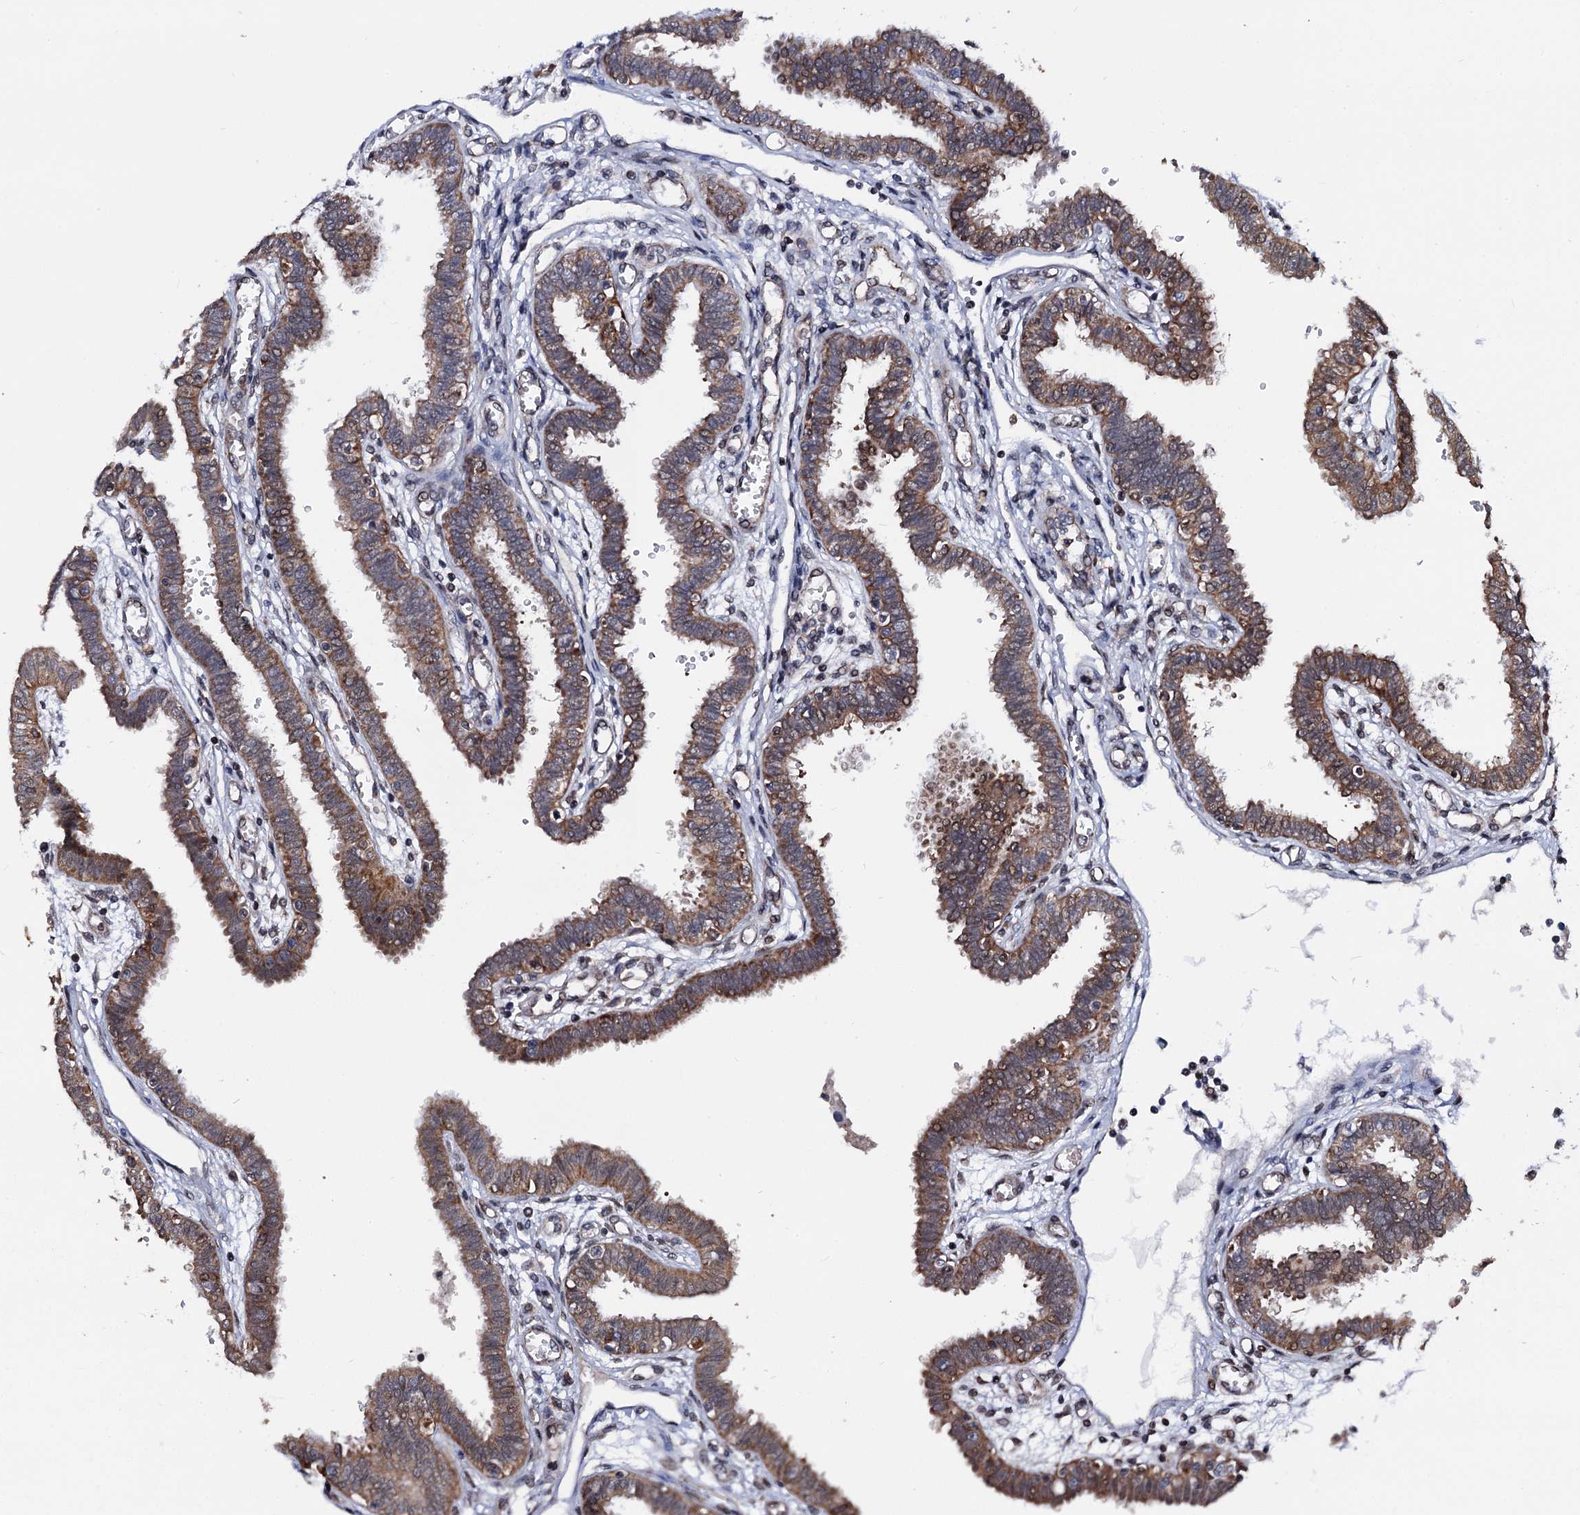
{"staining": {"intensity": "moderate", "quantity": ">75%", "location": "cytoplasmic/membranous"}, "tissue": "fallopian tube", "cell_type": "Glandular cells", "image_type": "normal", "snomed": [{"axis": "morphology", "description": "Normal tissue, NOS"}, {"axis": "topography", "description": "Fallopian tube"}], "caption": "Immunohistochemical staining of benign fallopian tube displays medium levels of moderate cytoplasmic/membranous staining in approximately >75% of glandular cells.", "gene": "PTCD3", "patient": {"sex": "female", "age": 32}}